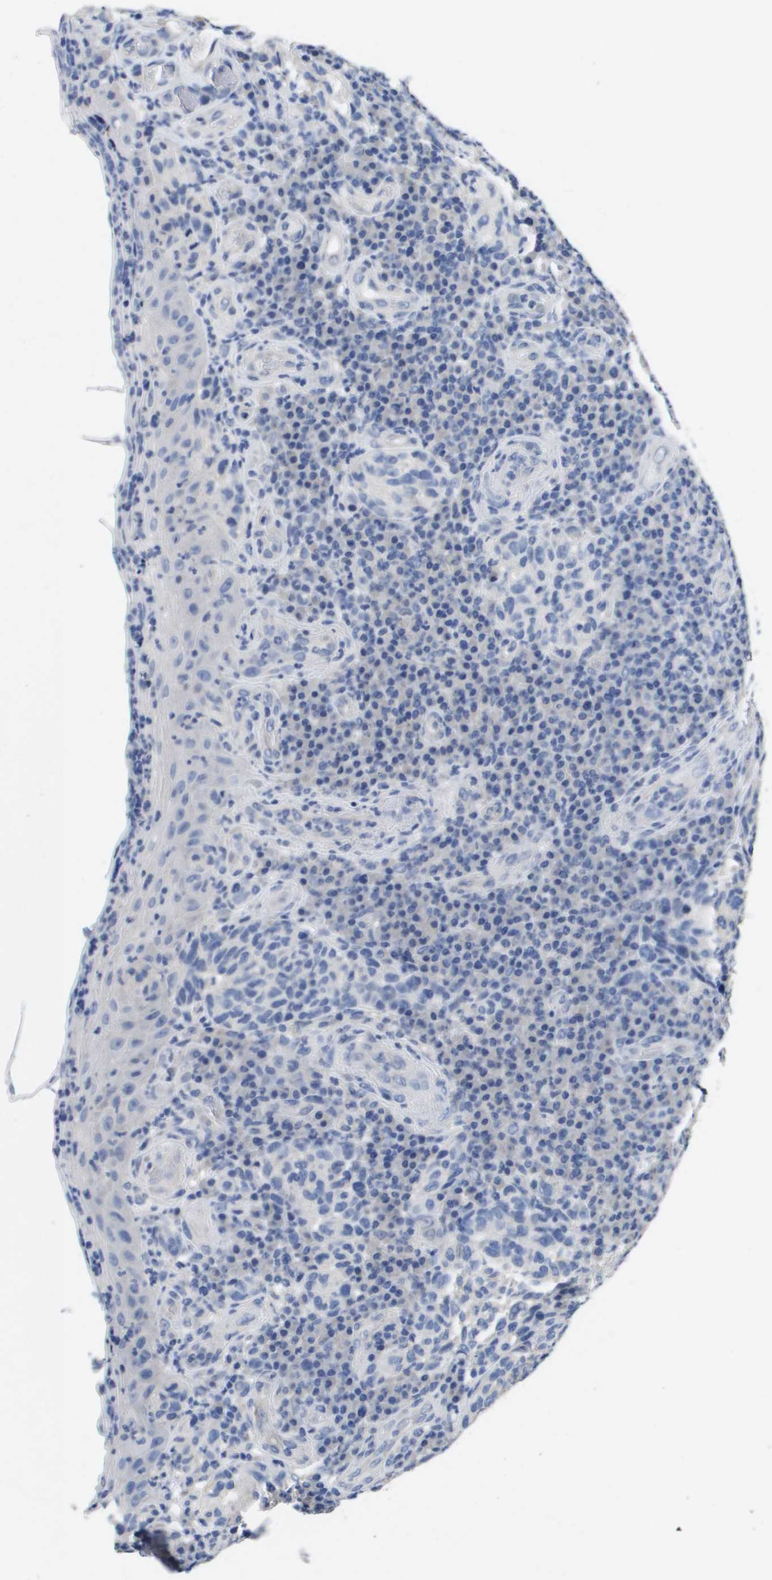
{"staining": {"intensity": "negative", "quantity": "none", "location": "none"}, "tissue": "melanoma", "cell_type": "Tumor cells", "image_type": "cancer", "snomed": [{"axis": "morphology", "description": "Malignant melanoma, NOS"}, {"axis": "topography", "description": "Skin"}], "caption": "The IHC micrograph has no significant positivity in tumor cells of melanoma tissue.", "gene": "CA9", "patient": {"sex": "female", "age": 73}}